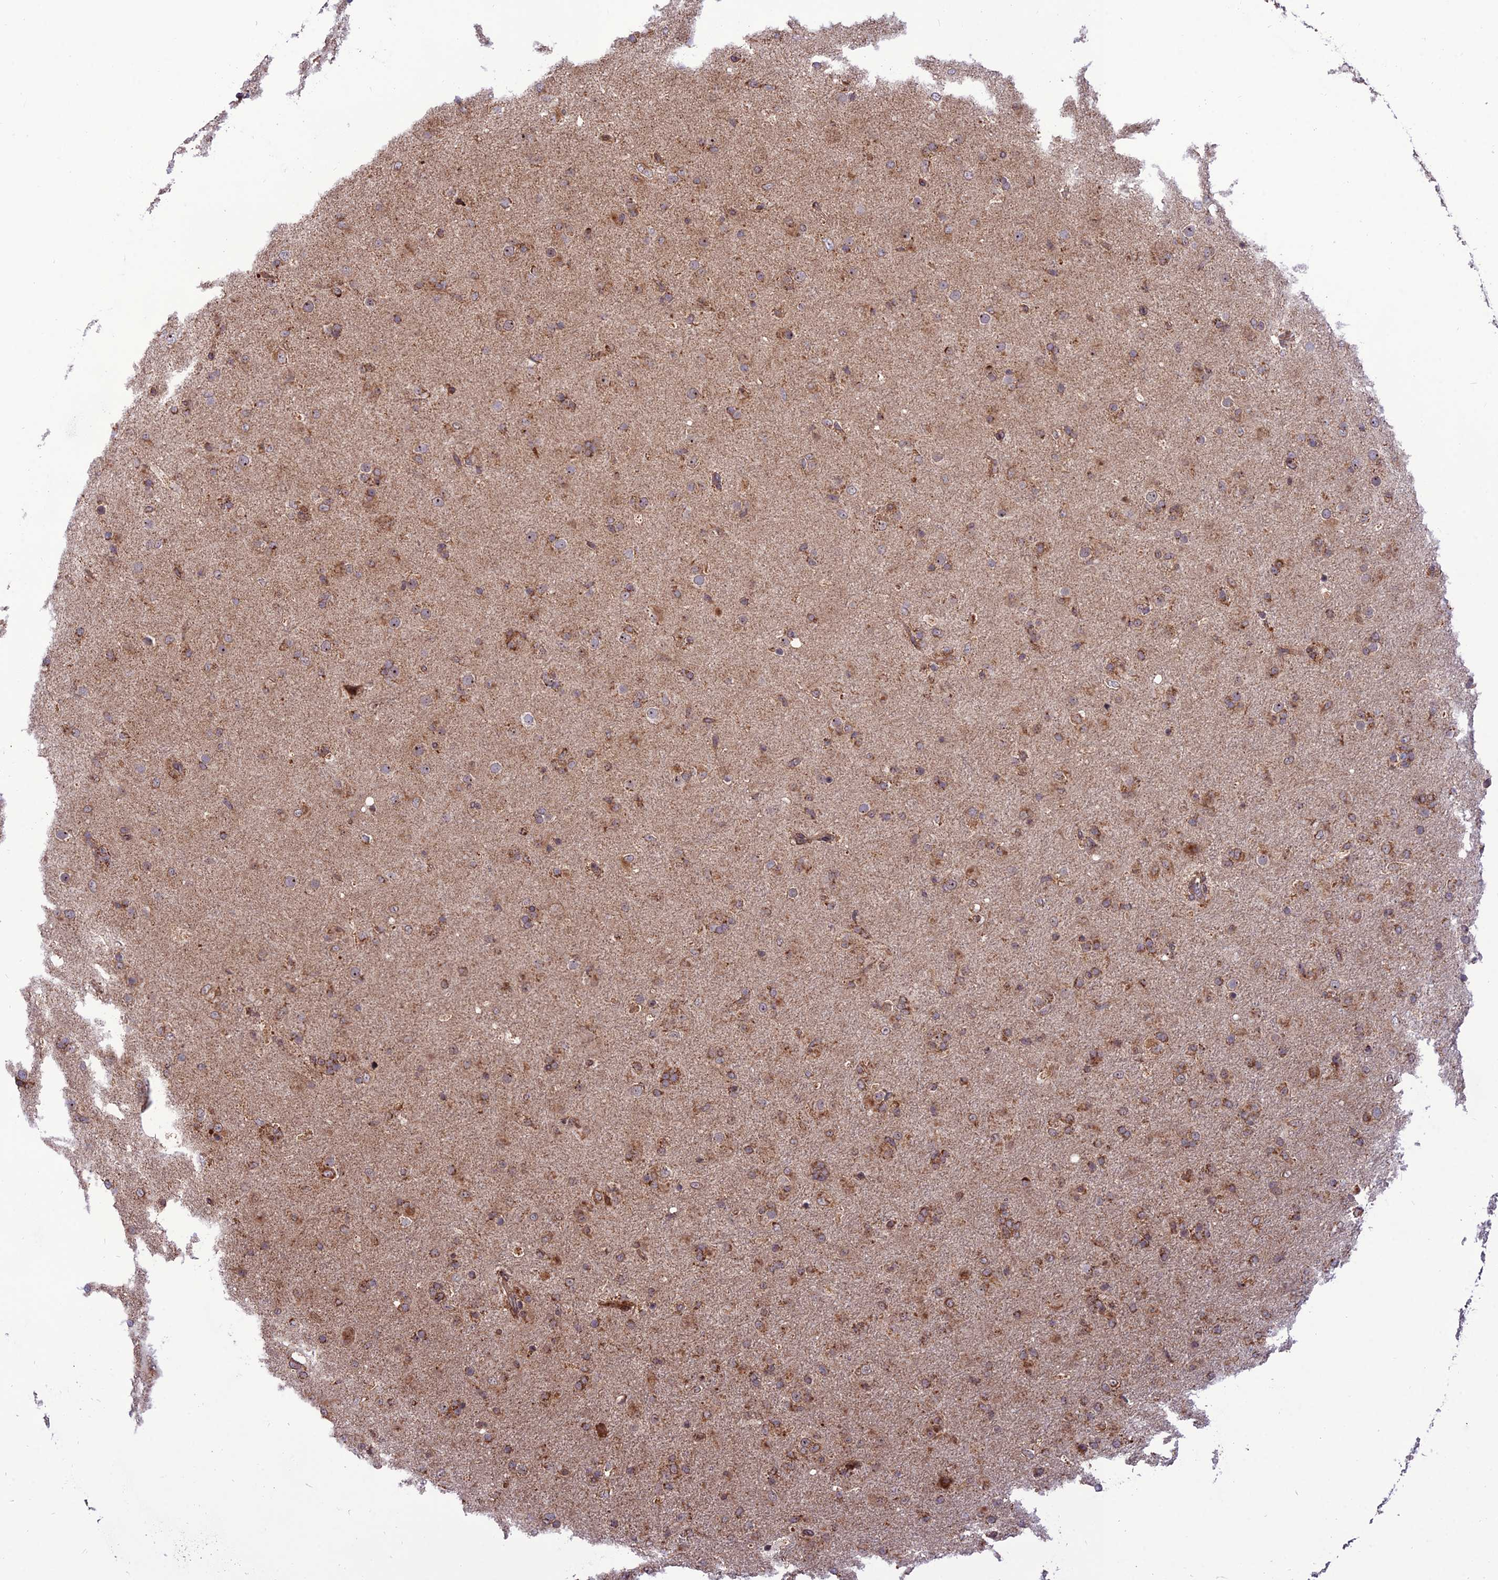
{"staining": {"intensity": "strong", "quantity": ">75%", "location": "cytoplasmic/membranous"}, "tissue": "glioma", "cell_type": "Tumor cells", "image_type": "cancer", "snomed": [{"axis": "morphology", "description": "Glioma, malignant, Low grade"}, {"axis": "topography", "description": "Brain"}], "caption": "Low-grade glioma (malignant) stained with a brown dye demonstrates strong cytoplasmic/membranous positive expression in about >75% of tumor cells.", "gene": "CRTAP", "patient": {"sex": "male", "age": 65}}